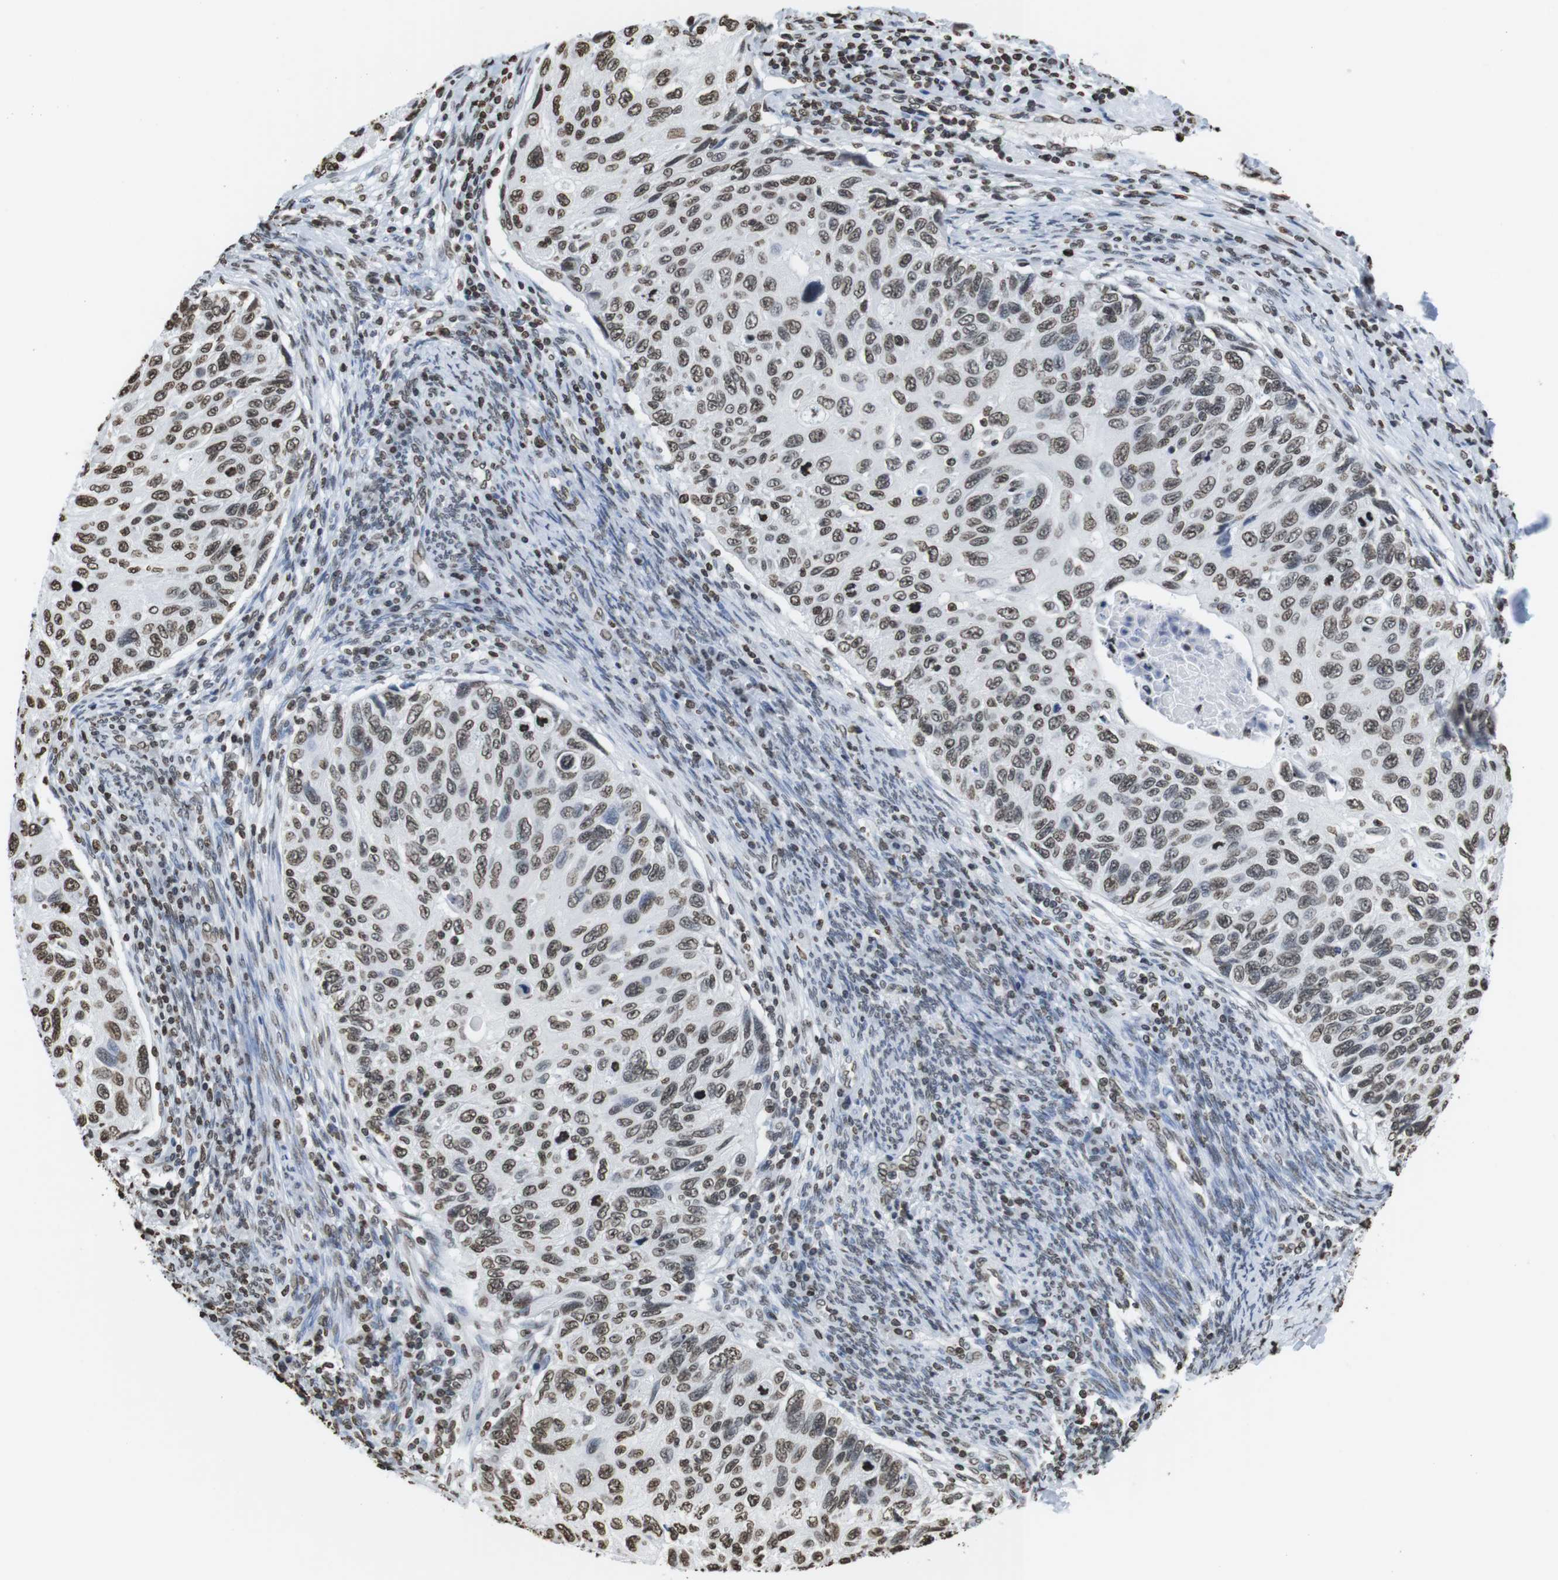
{"staining": {"intensity": "moderate", "quantity": ">75%", "location": "nuclear"}, "tissue": "cervical cancer", "cell_type": "Tumor cells", "image_type": "cancer", "snomed": [{"axis": "morphology", "description": "Squamous cell carcinoma, NOS"}, {"axis": "topography", "description": "Cervix"}], "caption": "A brown stain highlights moderate nuclear staining of a protein in human cervical cancer (squamous cell carcinoma) tumor cells.", "gene": "BSX", "patient": {"sex": "female", "age": 70}}